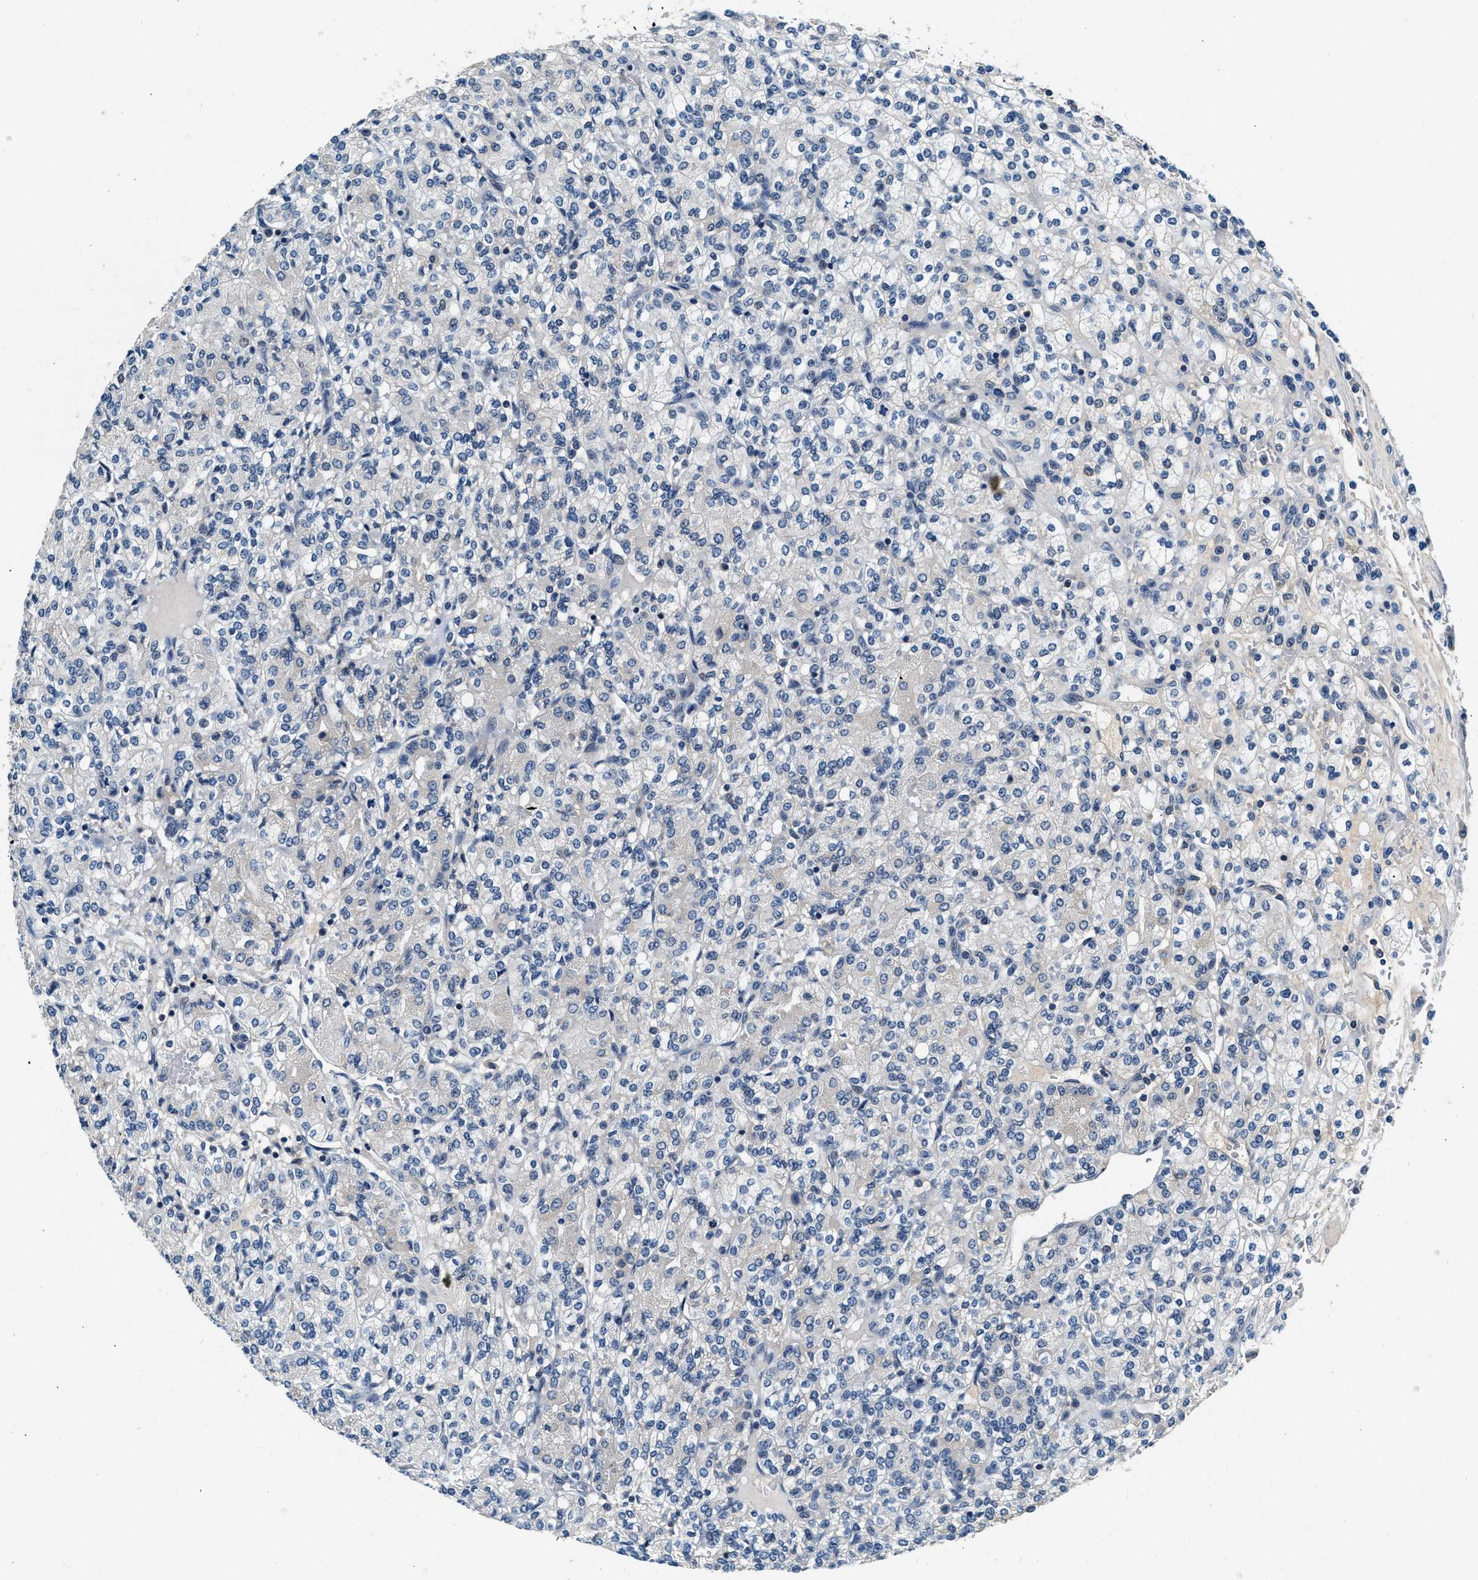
{"staining": {"intensity": "negative", "quantity": "none", "location": "none"}, "tissue": "renal cancer", "cell_type": "Tumor cells", "image_type": "cancer", "snomed": [{"axis": "morphology", "description": "Adenocarcinoma, NOS"}, {"axis": "topography", "description": "Kidney"}], "caption": "Tumor cells show no significant expression in adenocarcinoma (renal).", "gene": "DENND6B", "patient": {"sex": "male", "age": 77}}